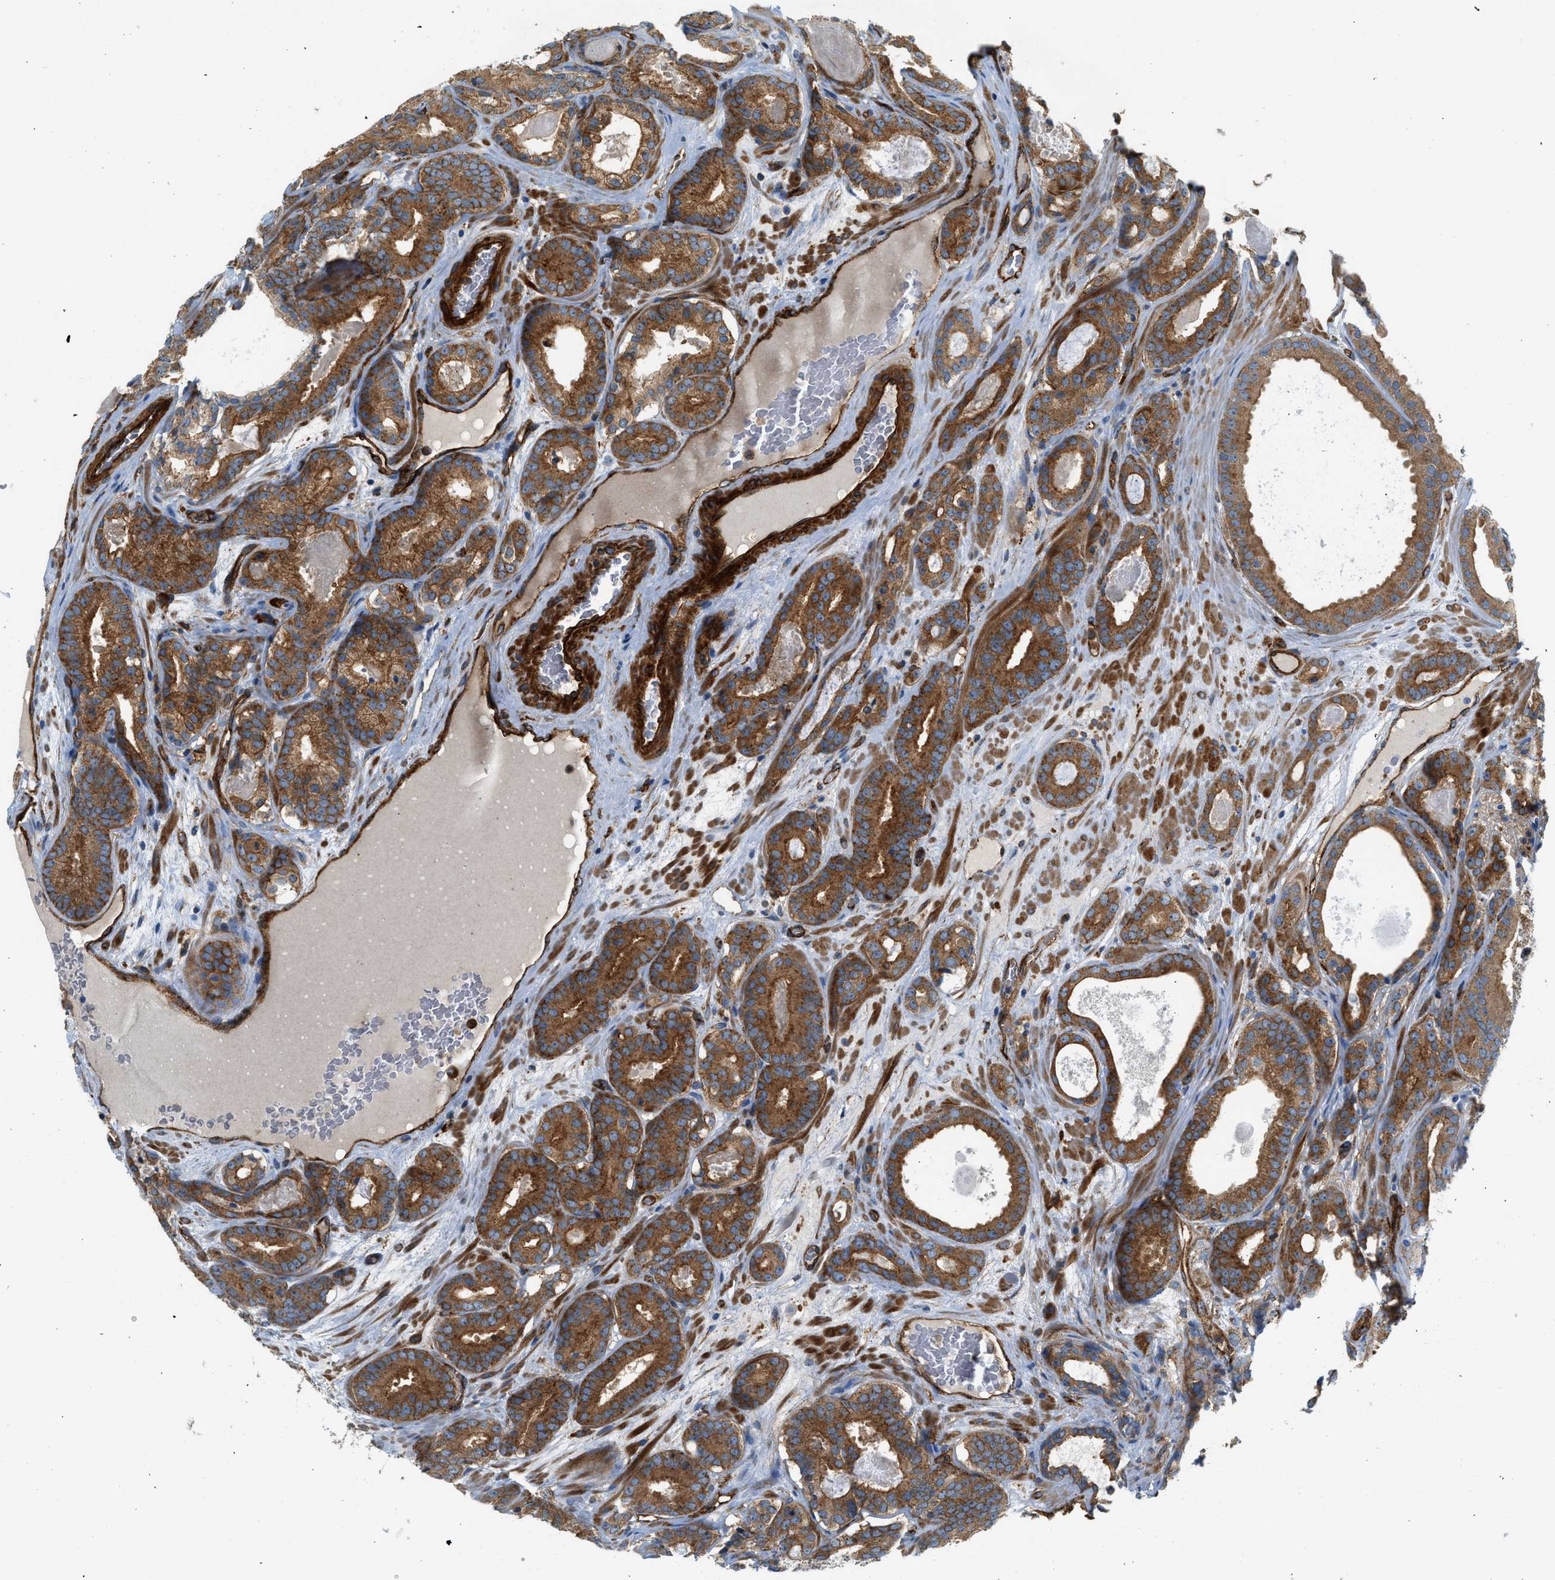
{"staining": {"intensity": "strong", "quantity": ">75%", "location": "cytoplasmic/membranous"}, "tissue": "prostate cancer", "cell_type": "Tumor cells", "image_type": "cancer", "snomed": [{"axis": "morphology", "description": "Adenocarcinoma, High grade"}, {"axis": "topography", "description": "Prostate"}], "caption": "Immunohistochemistry staining of prostate cancer, which shows high levels of strong cytoplasmic/membranous positivity in about >75% of tumor cells indicating strong cytoplasmic/membranous protein expression. The staining was performed using DAB (3,3'-diaminobenzidine) (brown) for protein detection and nuclei were counterstained in hematoxylin (blue).", "gene": "HIP1", "patient": {"sex": "male", "age": 60}}